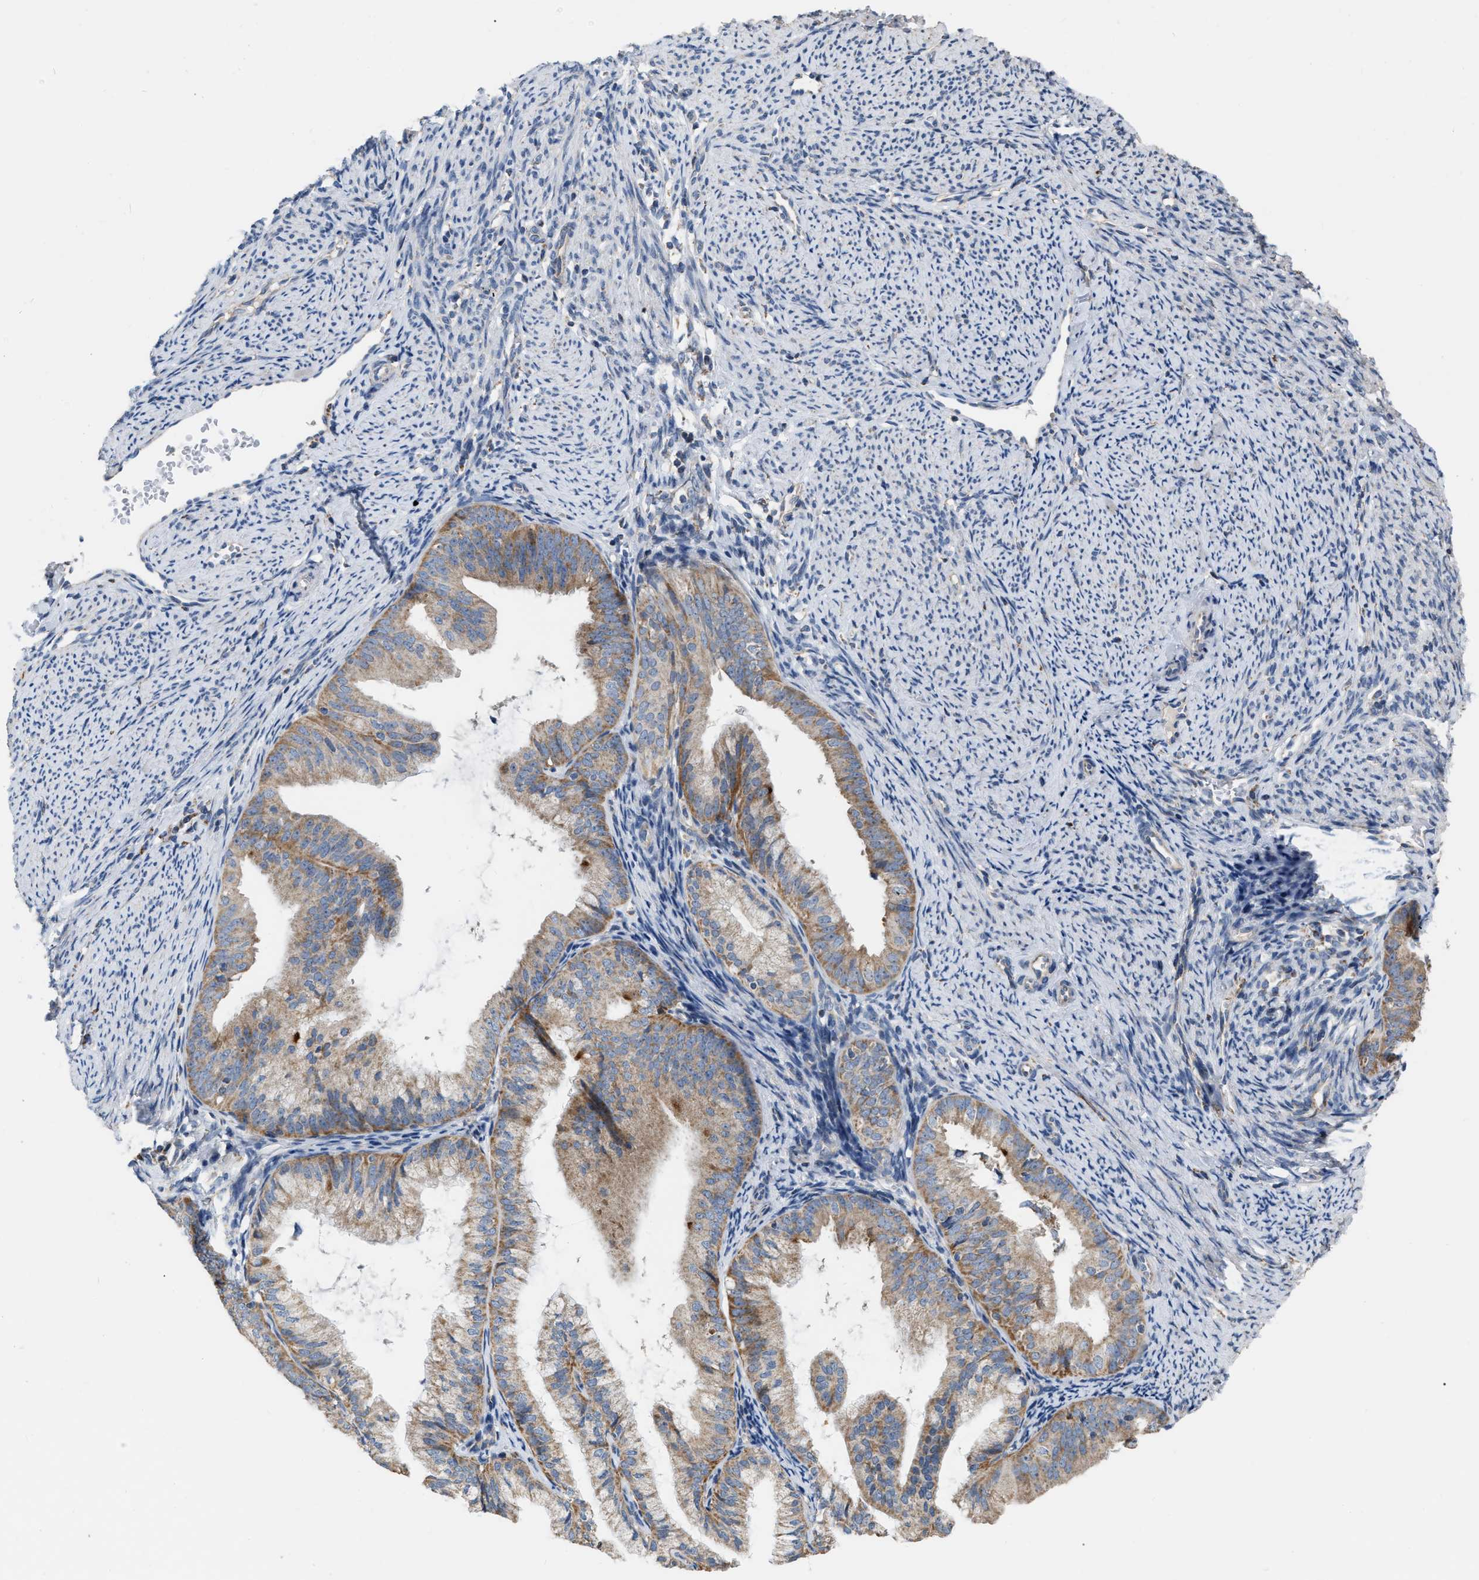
{"staining": {"intensity": "moderate", "quantity": ">75%", "location": "cytoplasmic/membranous"}, "tissue": "endometrial cancer", "cell_type": "Tumor cells", "image_type": "cancer", "snomed": [{"axis": "morphology", "description": "Adenocarcinoma, NOS"}, {"axis": "topography", "description": "Endometrium"}], "caption": "Tumor cells show moderate cytoplasmic/membranous positivity in approximately >75% of cells in endometrial cancer (adenocarcinoma). (brown staining indicates protein expression, while blue staining denotes nuclei).", "gene": "DDX56", "patient": {"sex": "female", "age": 63}}